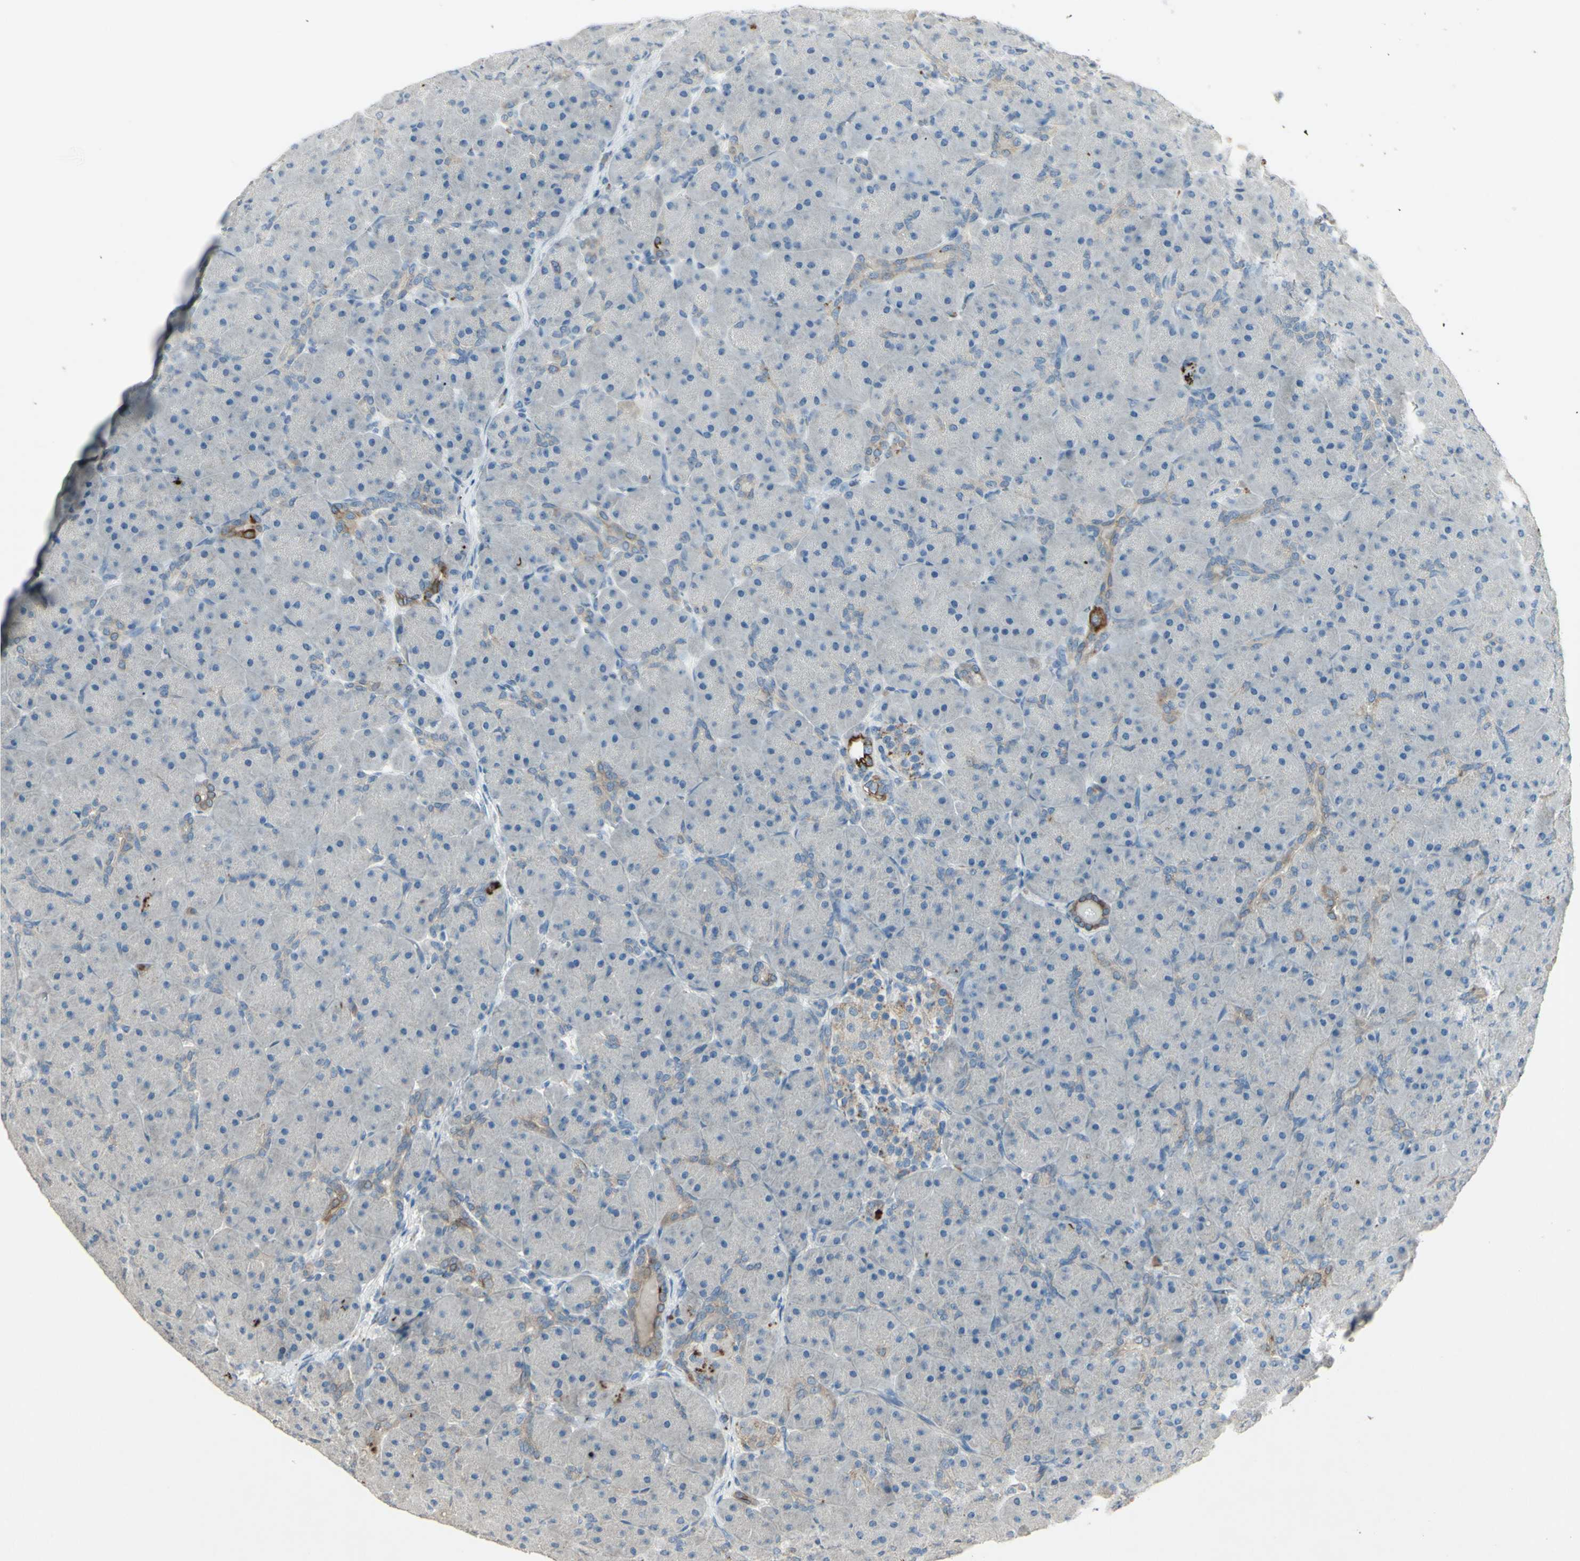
{"staining": {"intensity": "weak", "quantity": "<25%", "location": "cytoplasmic/membranous"}, "tissue": "pancreas", "cell_type": "Exocrine glandular cells", "image_type": "normal", "snomed": [{"axis": "morphology", "description": "Normal tissue, NOS"}, {"axis": "topography", "description": "Pancreas"}], "caption": "DAB (3,3'-diaminobenzidine) immunohistochemical staining of unremarkable pancreas shows no significant staining in exocrine glandular cells.", "gene": "TIMM21", "patient": {"sex": "male", "age": 66}}